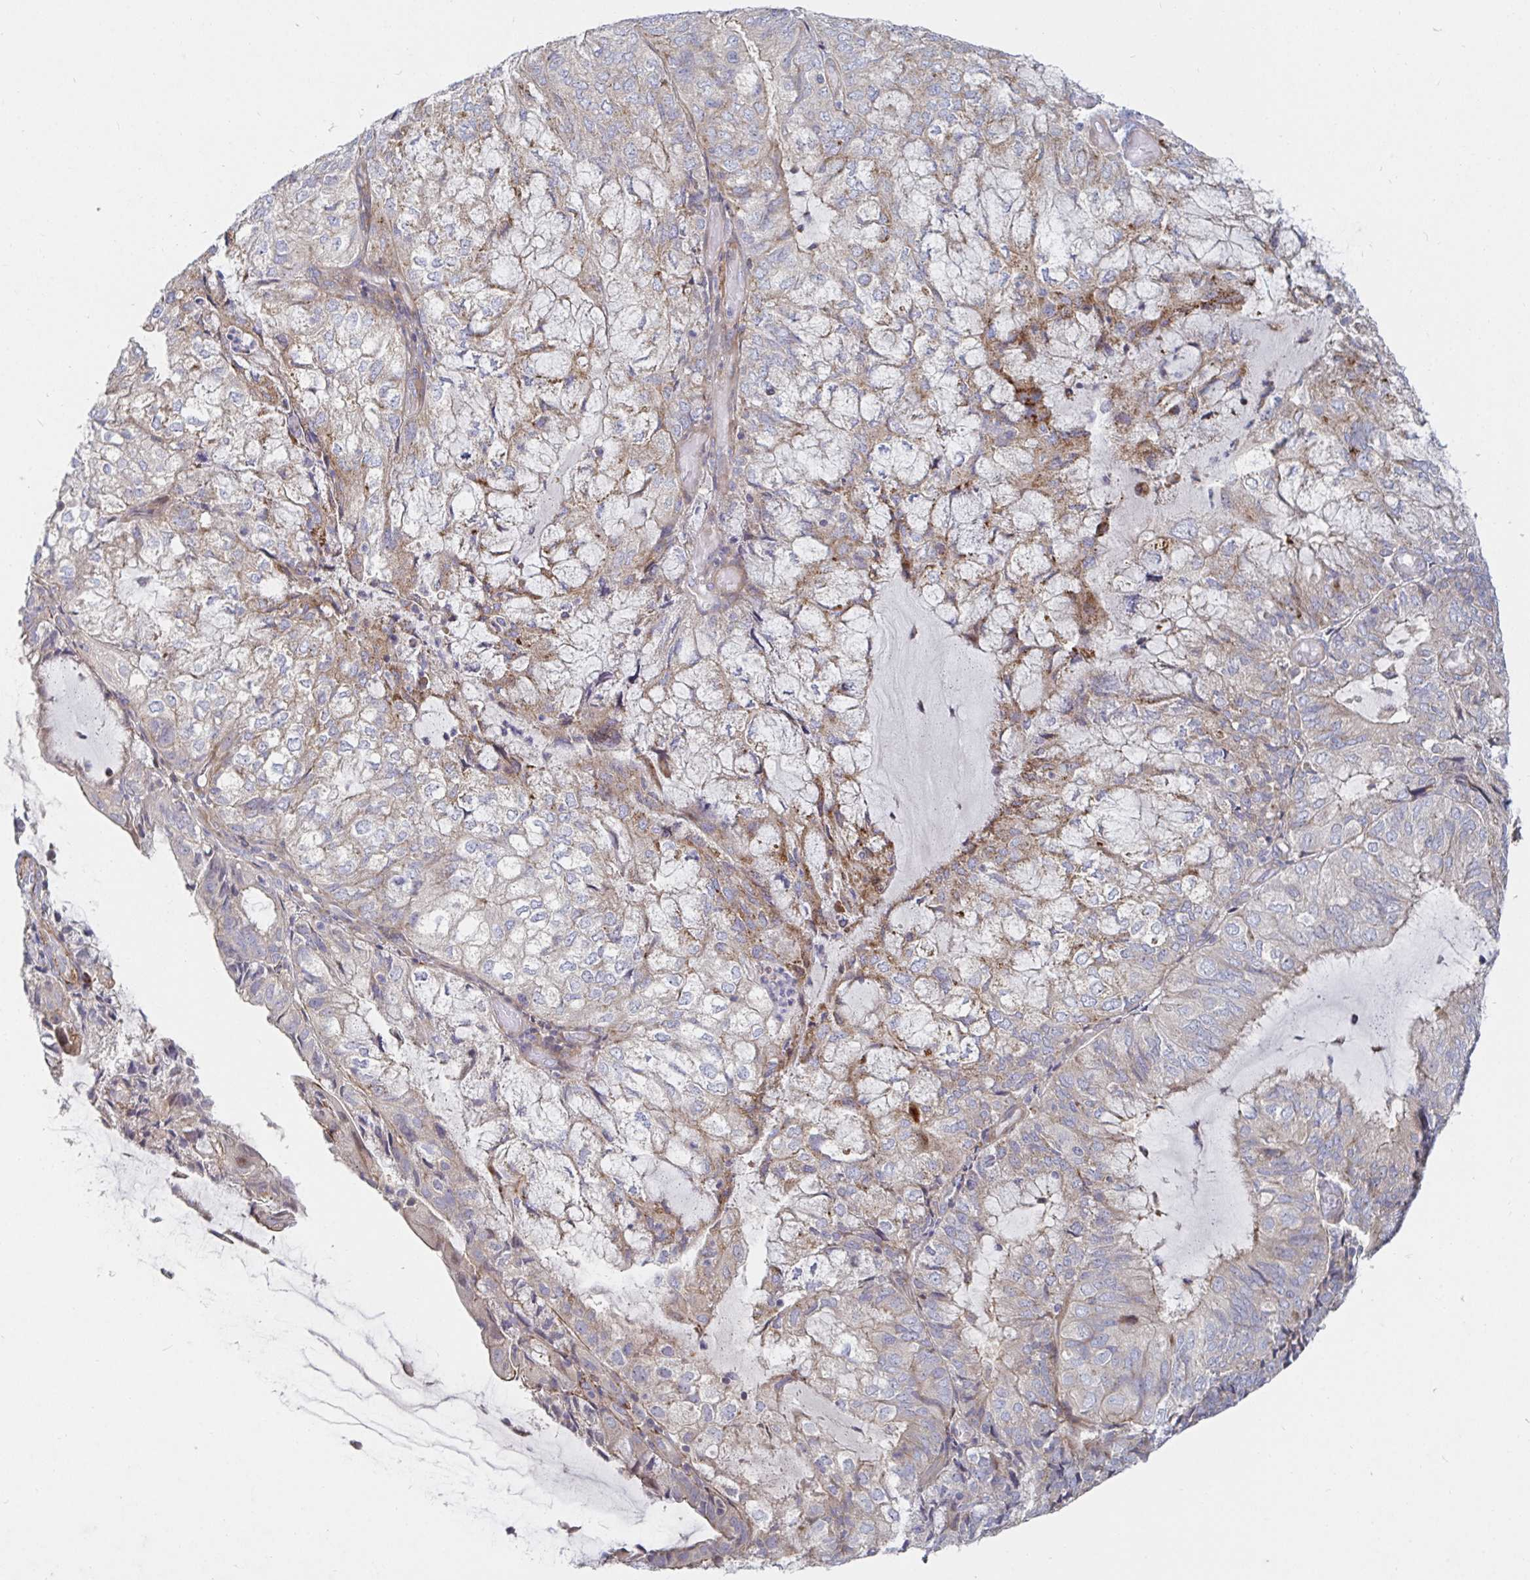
{"staining": {"intensity": "weak", "quantity": "<25%", "location": "cytoplasmic/membranous"}, "tissue": "endometrial cancer", "cell_type": "Tumor cells", "image_type": "cancer", "snomed": [{"axis": "morphology", "description": "Adenocarcinoma, NOS"}, {"axis": "topography", "description": "Endometrium"}], "caption": "This is a image of immunohistochemistry staining of endometrial adenocarcinoma, which shows no expression in tumor cells.", "gene": "SSH2", "patient": {"sex": "female", "age": 81}}